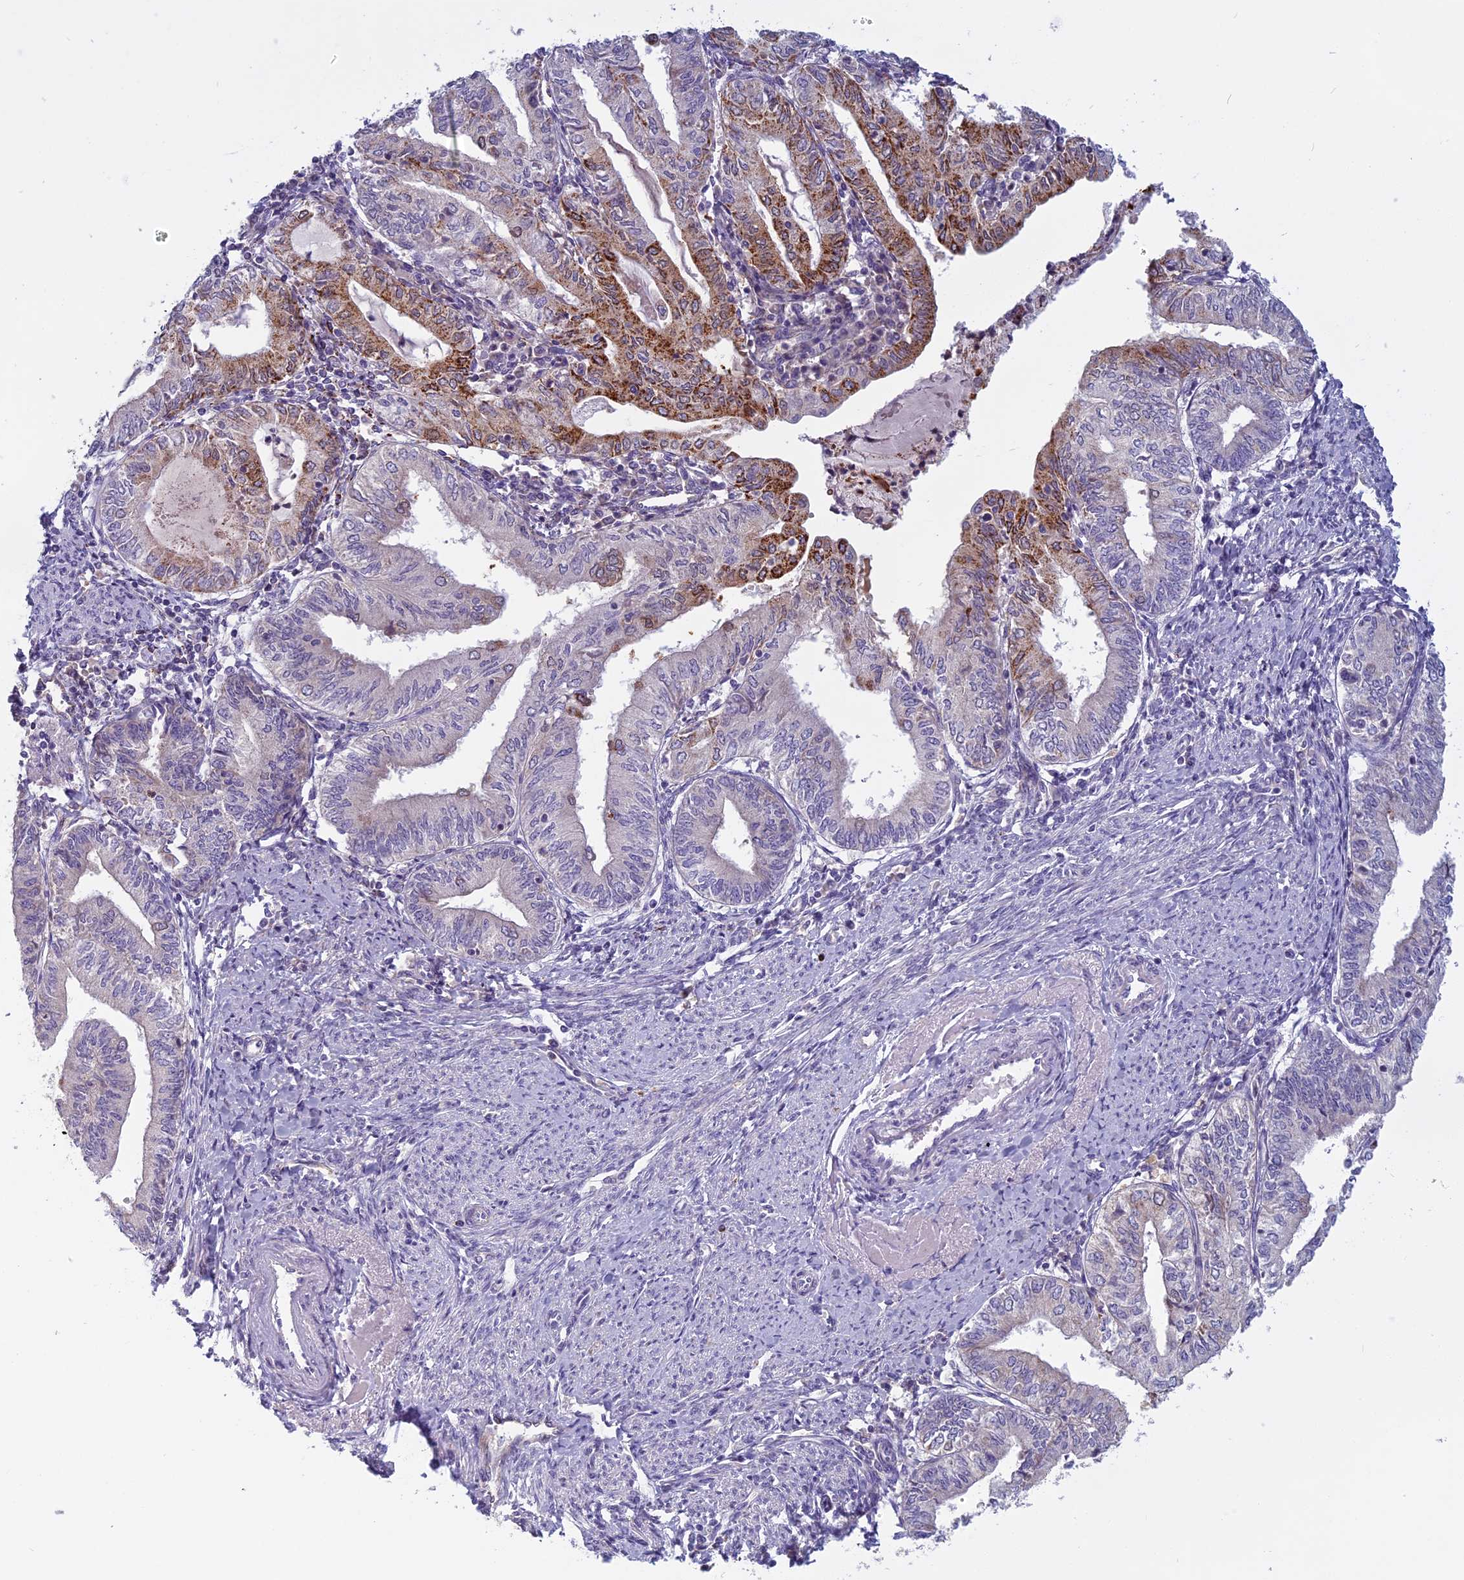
{"staining": {"intensity": "moderate", "quantity": "25%-75%", "location": "cytoplasmic/membranous"}, "tissue": "endometrial cancer", "cell_type": "Tumor cells", "image_type": "cancer", "snomed": [{"axis": "morphology", "description": "Adenocarcinoma, NOS"}, {"axis": "topography", "description": "Endometrium"}], "caption": "Immunohistochemical staining of human adenocarcinoma (endometrial) shows medium levels of moderate cytoplasmic/membranous protein staining in about 25%-75% of tumor cells.", "gene": "SEMA7A", "patient": {"sex": "female", "age": 66}}